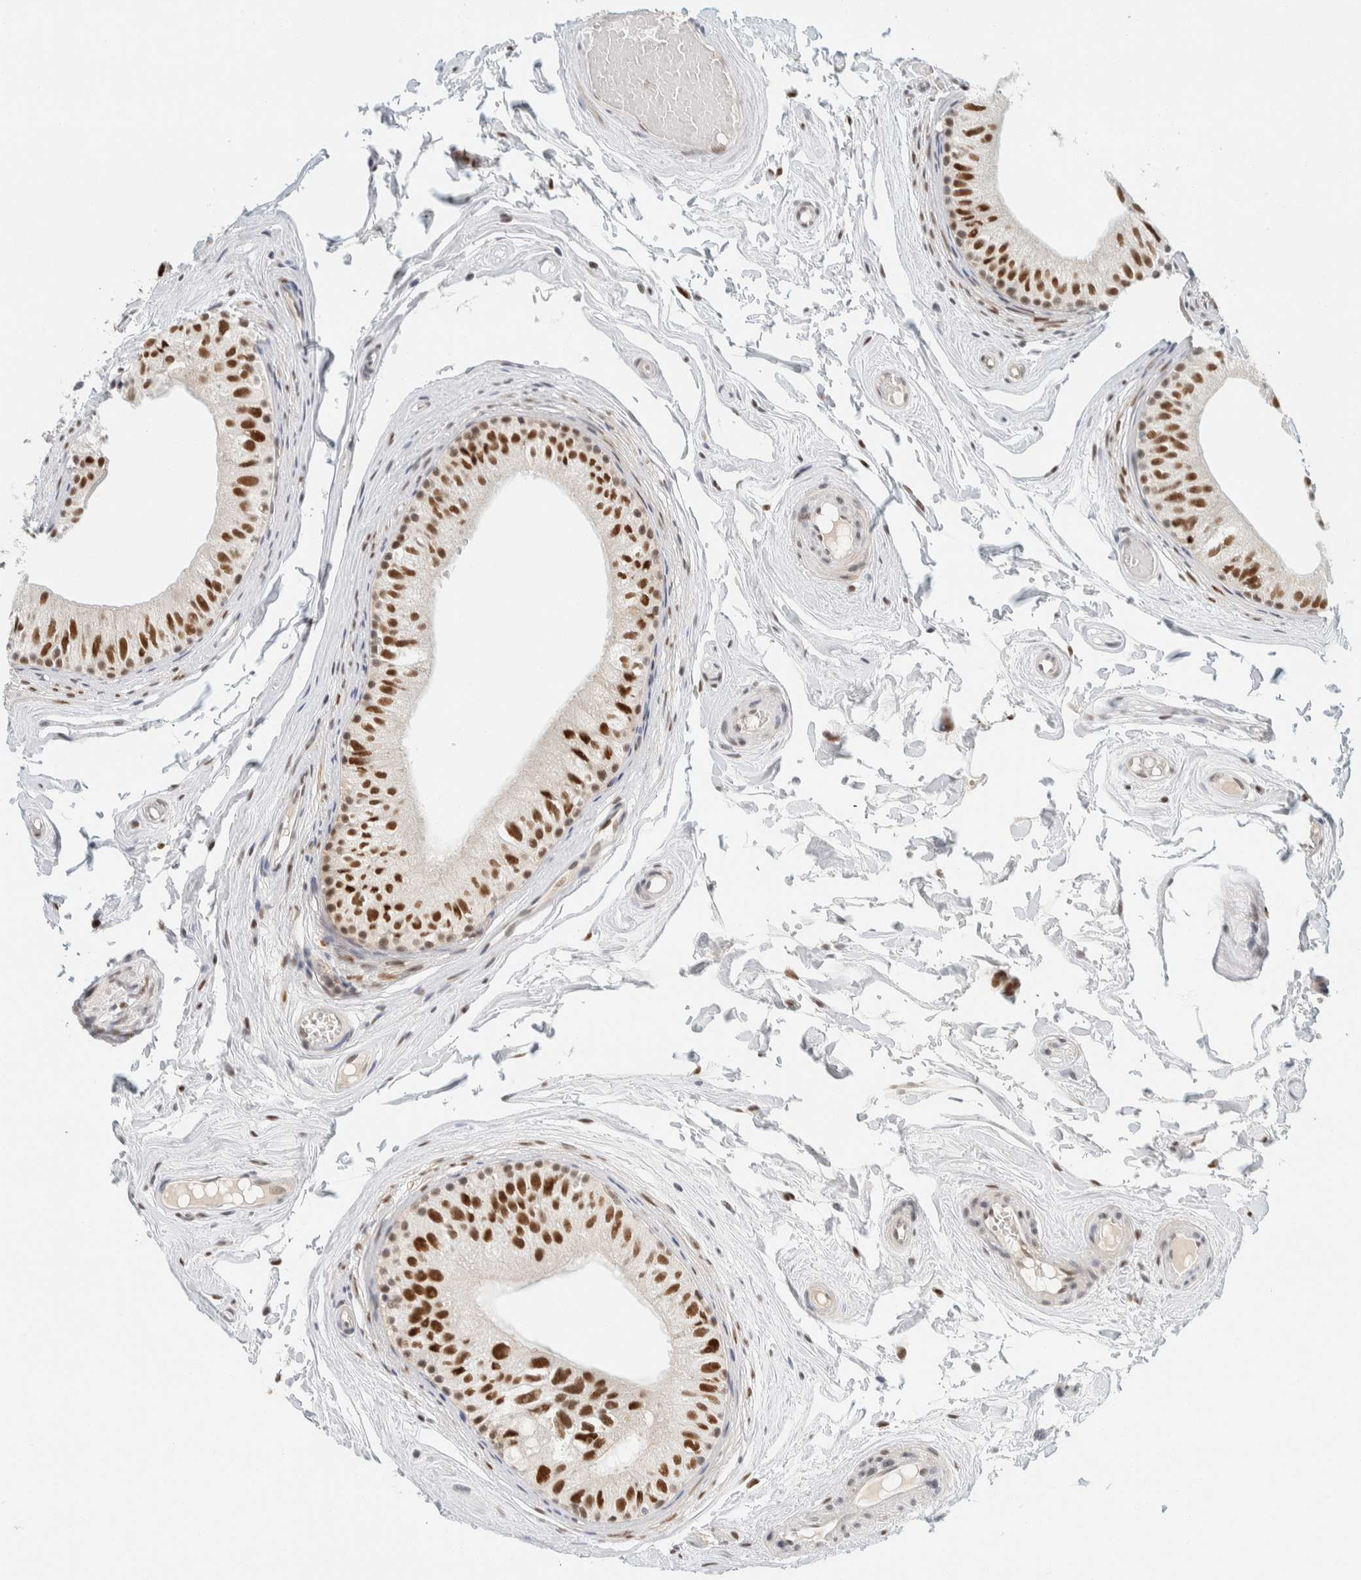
{"staining": {"intensity": "strong", "quantity": ">75%", "location": "nuclear"}, "tissue": "epididymis", "cell_type": "Glandular cells", "image_type": "normal", "snomed": [{"axis": "morphology", "description": "Normal tissue, NOS"}, {"axis": "topography", "description": "Epididymis"}], "caption": "Glandular cells show strong nuclear positivity in approximately >75% of cells in normal epididymis.", "gene": "ZNF683", "patient": {"sex": "male", "age": 79}}